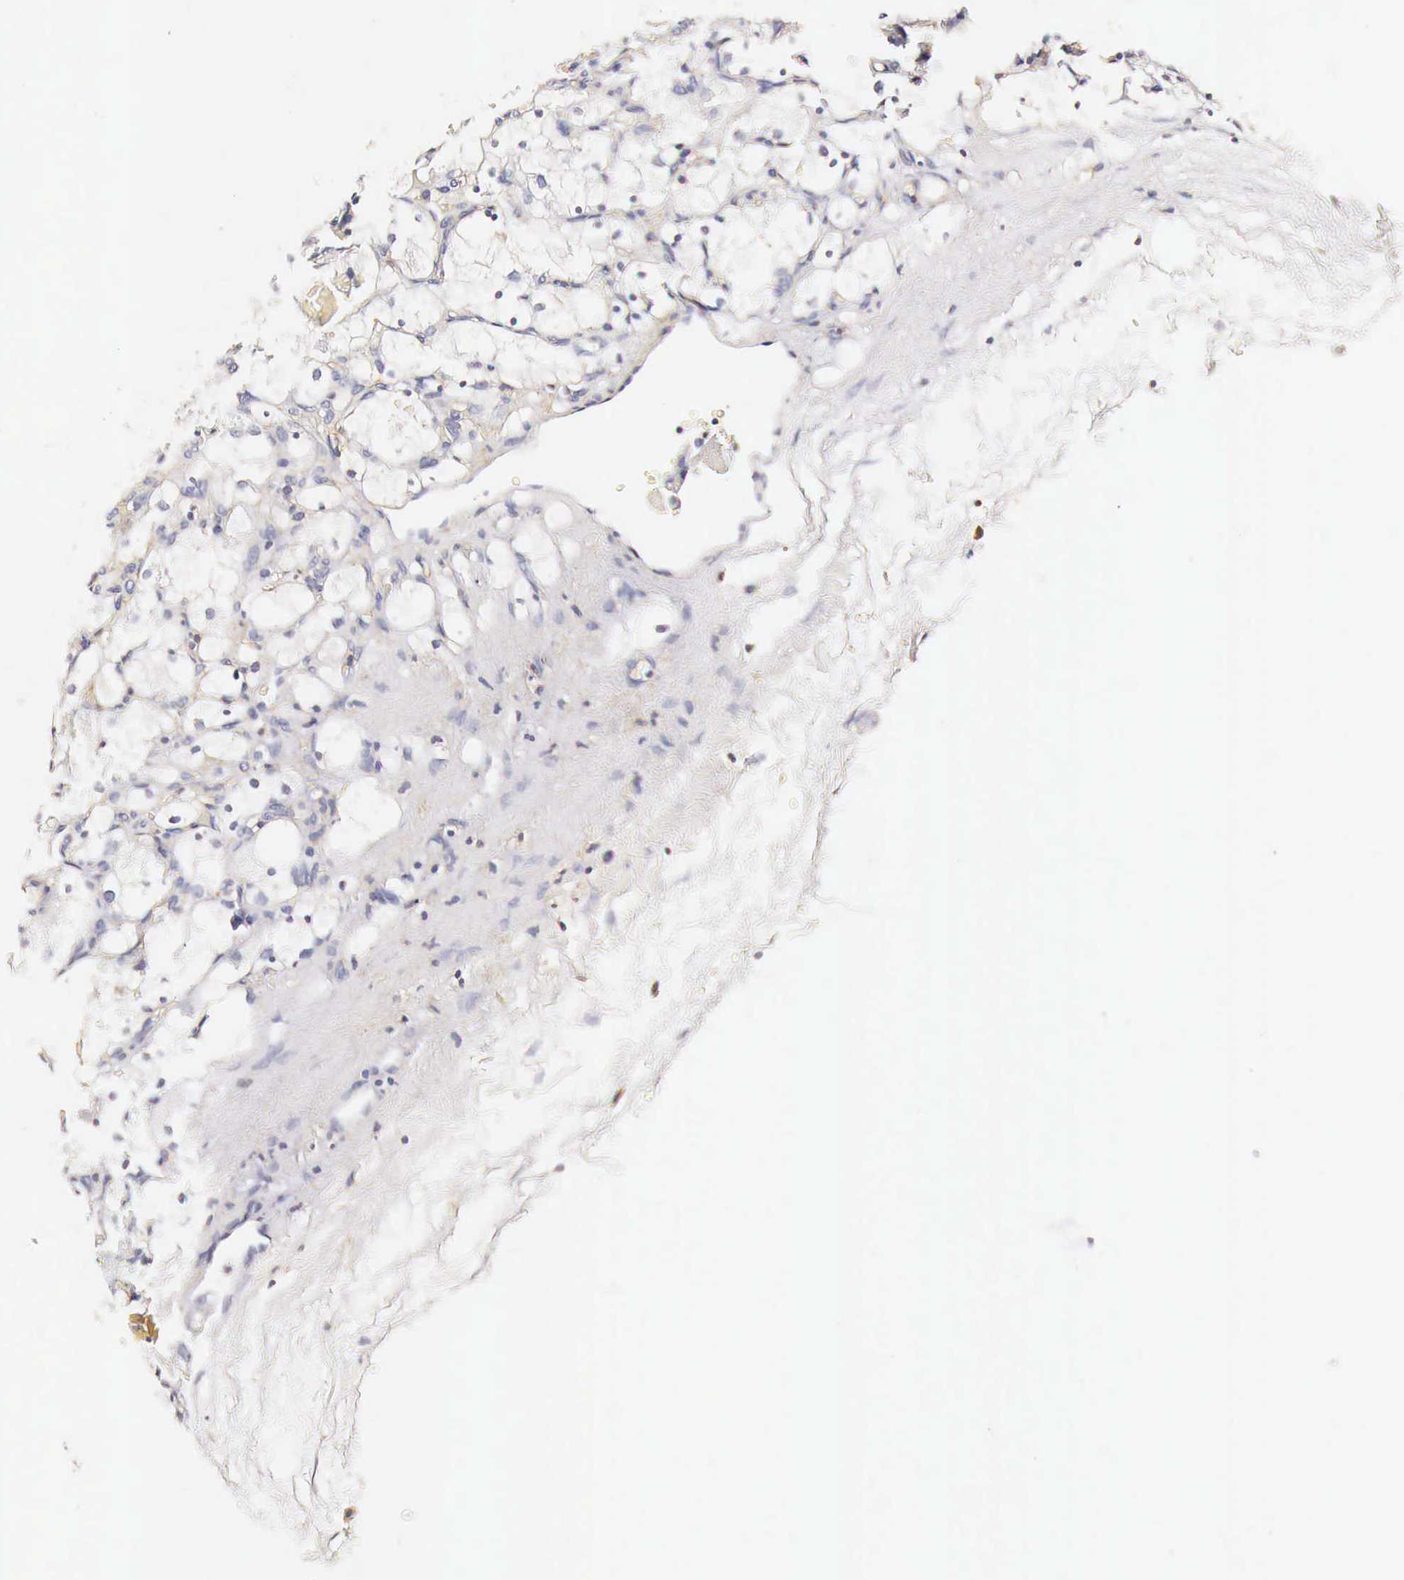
{"staining": {"intensity": "negative", "quantity": "none", "location": "none"}, "tissue": "renal cancer", "cell_type": "Tumor cells", "image_type": "cancer", "snomed": [{"axis": "morphology", "description": "Adenocarcinoma, NOS"}, {"axis": "topography", "description": "Kidney"}], "caption": "Renal adenocarcinoma stained for a protein using IHC shows no positivity tumor cells.", "gene": "RP2", "patient": {"sex": "female", "age": 83}}